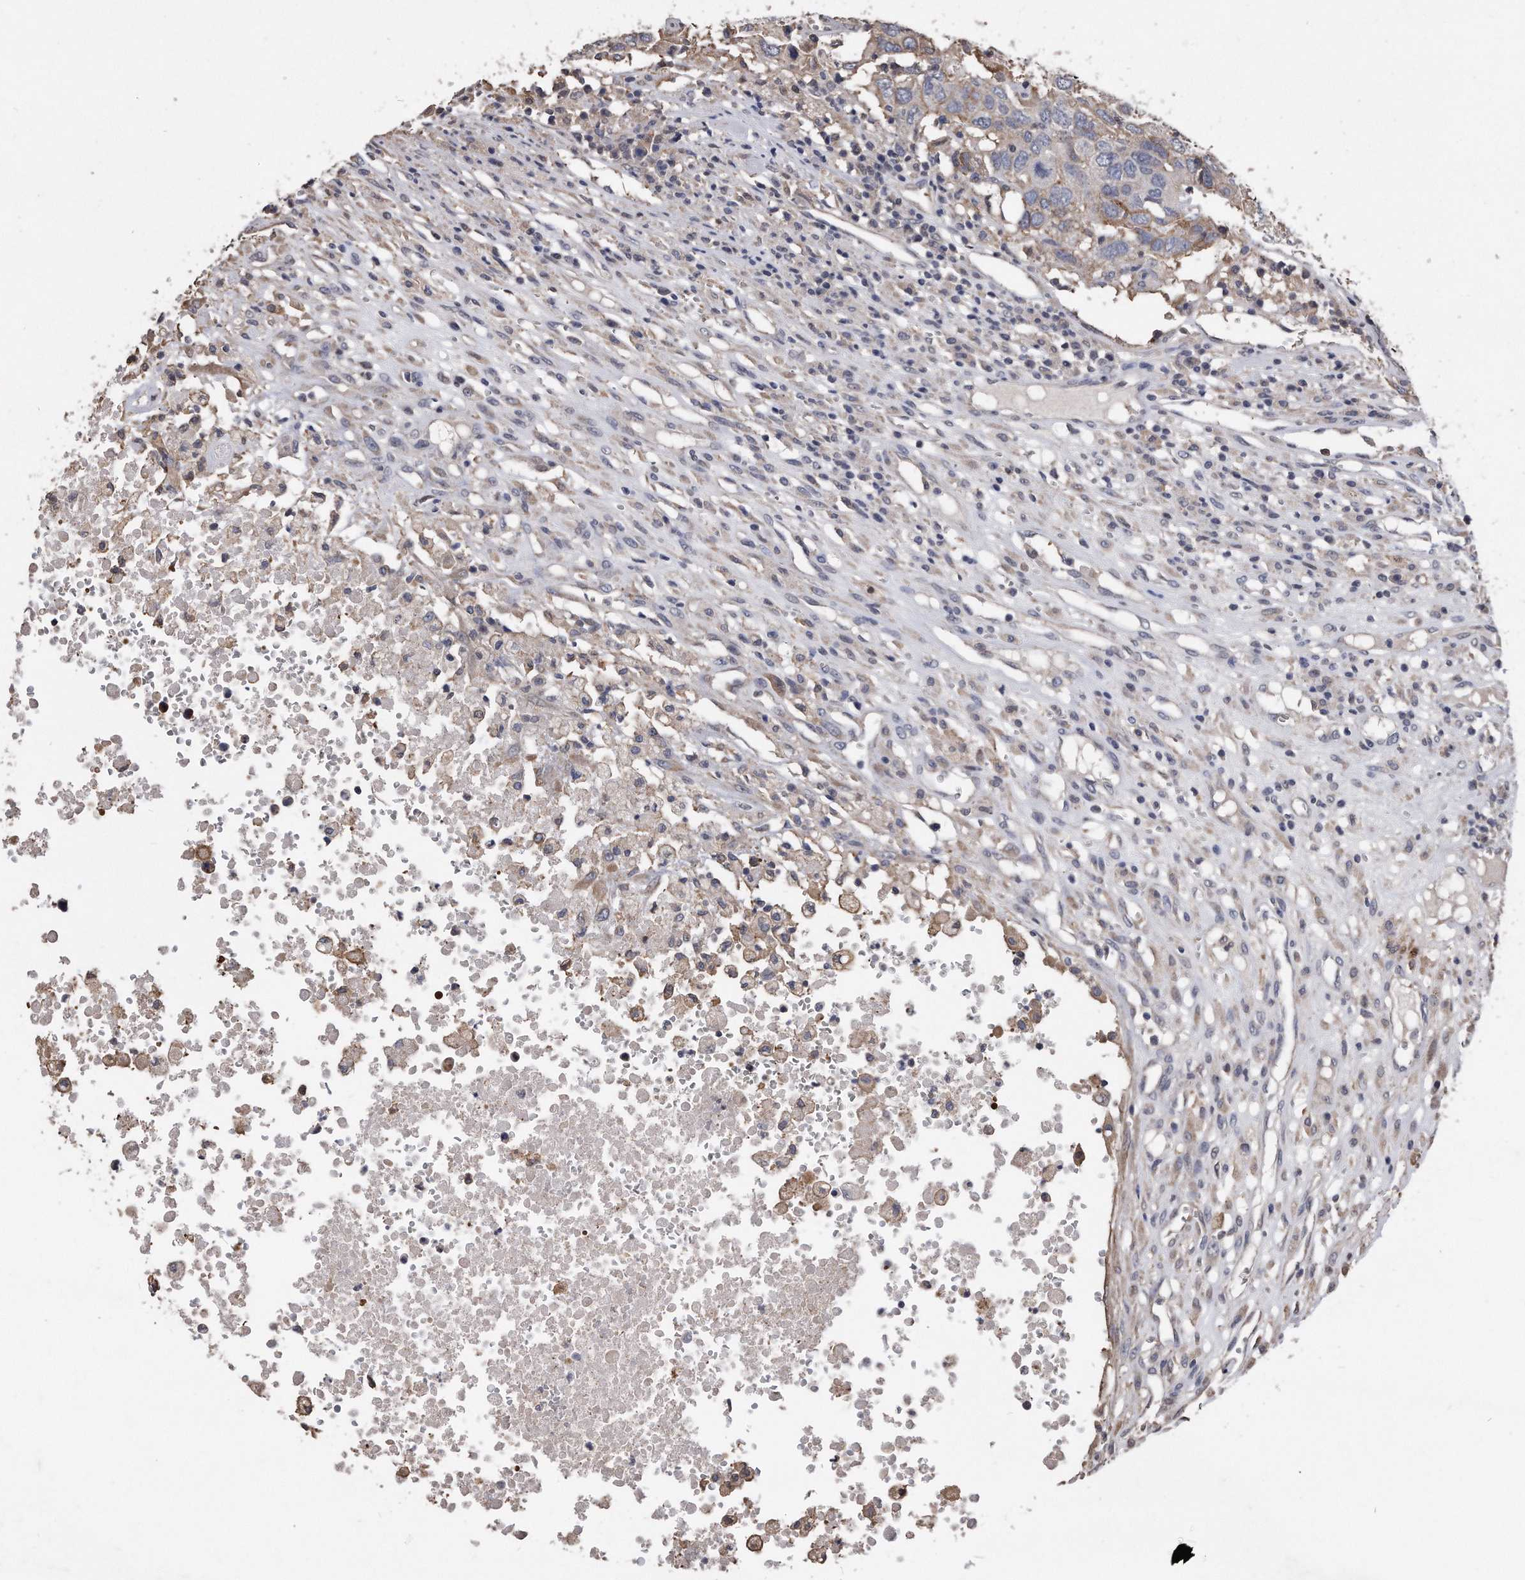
{"staining": {"intensity": "weak", "quantity": "<25%", "location": "cytoplasmic/membranous"}, "tissue": "head and neck cancer", "cell_type": "Tumor cells", "image_type": "cancer", "snomed": [{"axis": "morphology", "description": "Squamous cell carcinoma, NOS"}, {"axis": "topography", "description": "Head-Neck"}], "caption": "This is a photomicrograph of immunohistochemistry staining of head and neck cancer (squamous cell carcinoma), which shows no positivity in tumor cells.", "gene": "IL20RA", "patient": {"sex": "male", "age": 66}}